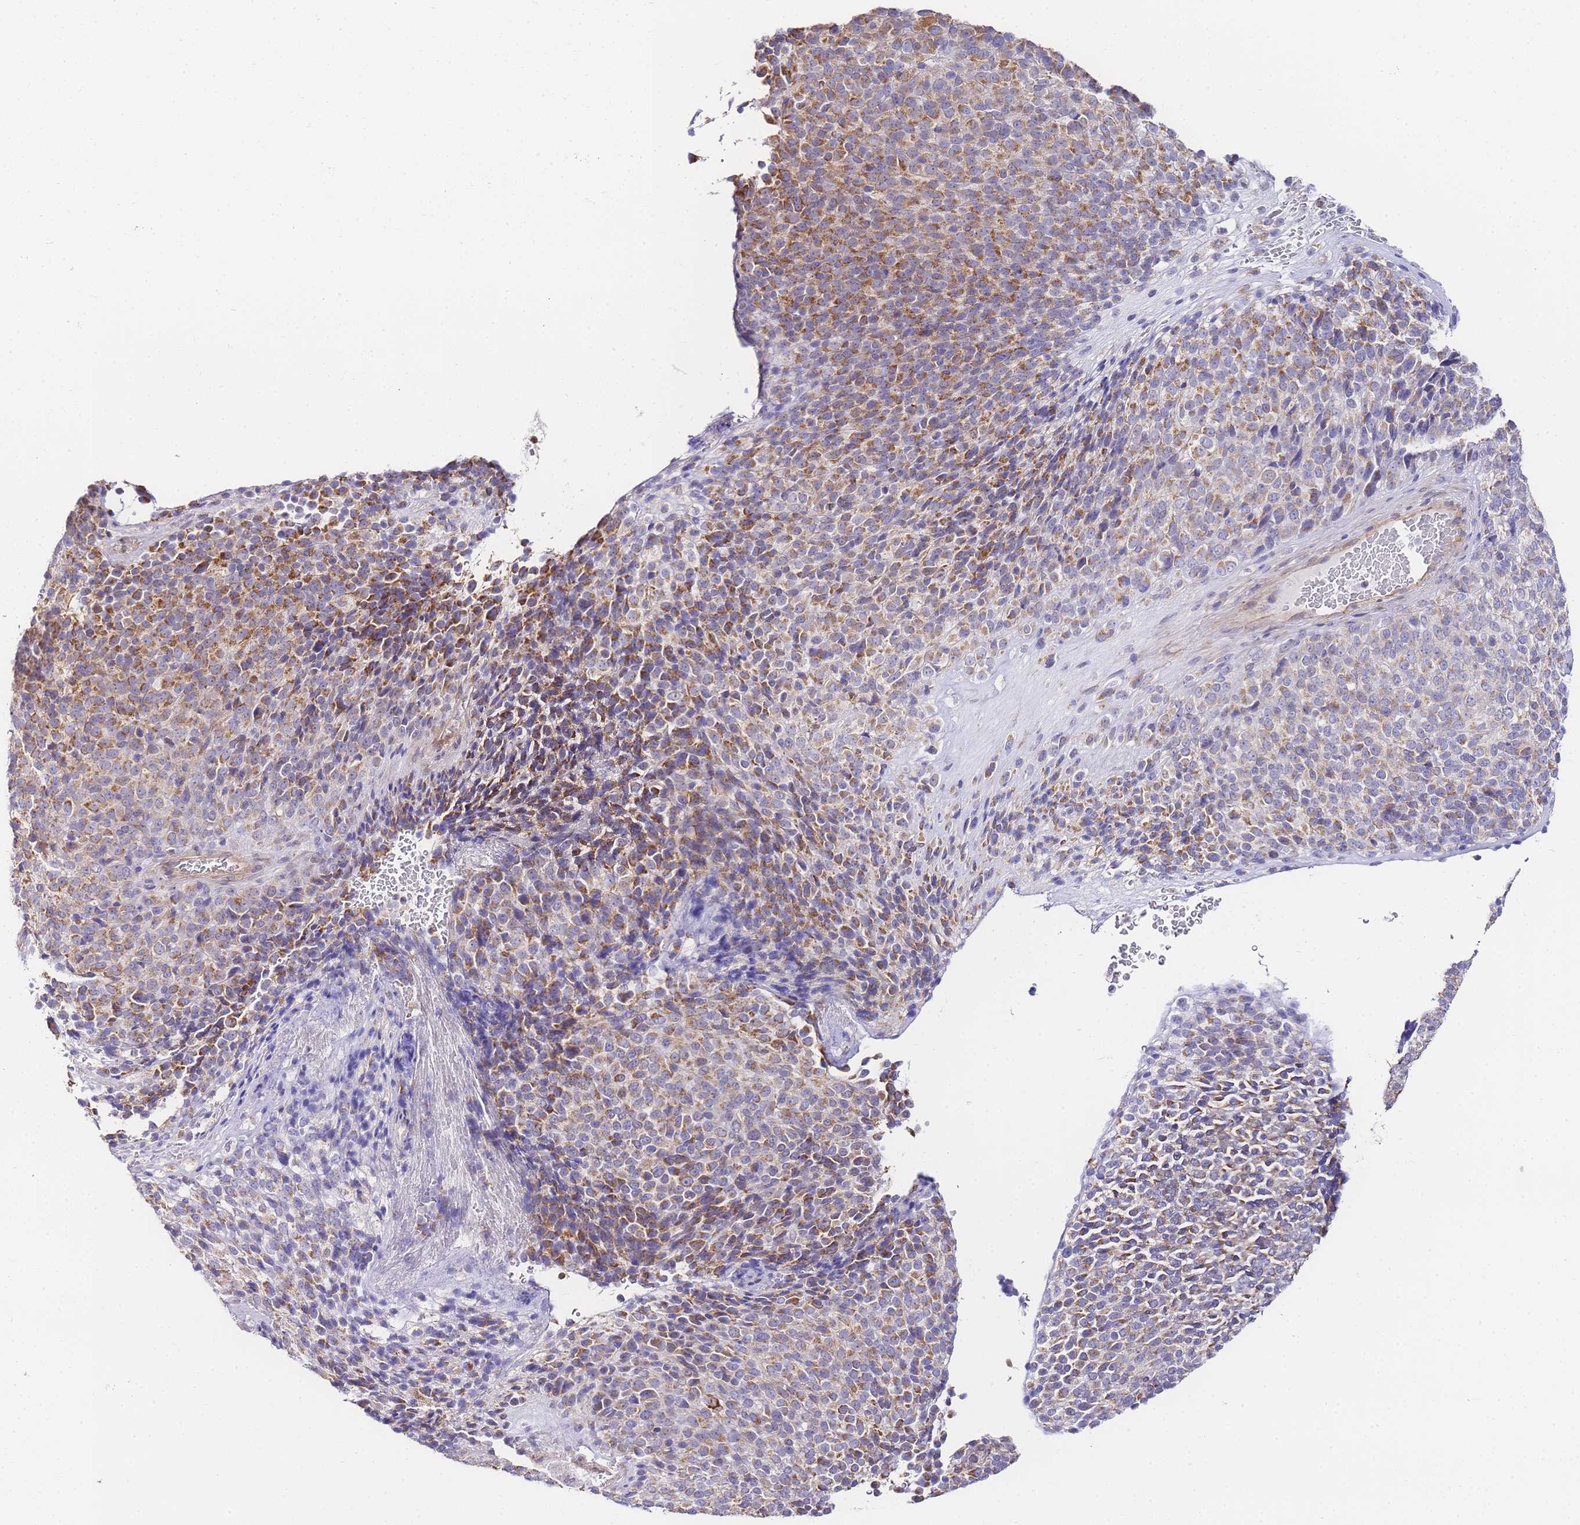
{"staining": {"intensity": "moderate", "quantity": ">75%", "location": "cytoplasmic/membranous"}, "tissue": "melanoma", "cell_type": "Tumor cells", "image_type": "cancer", "snomed": [{"axis": "morphology", "description": "Malignant melanoma, Metastatic site"}, {"axis": "topography", "description": "Brain"}], "caption": "Melanoma tissue exhibits moderate cytoplasmic/membranous staining in about >75% of tumor cells, visualized by immunohistochemistry.", "gene": "PDCD7", "patient": {"sex": "female", "age": 56}}